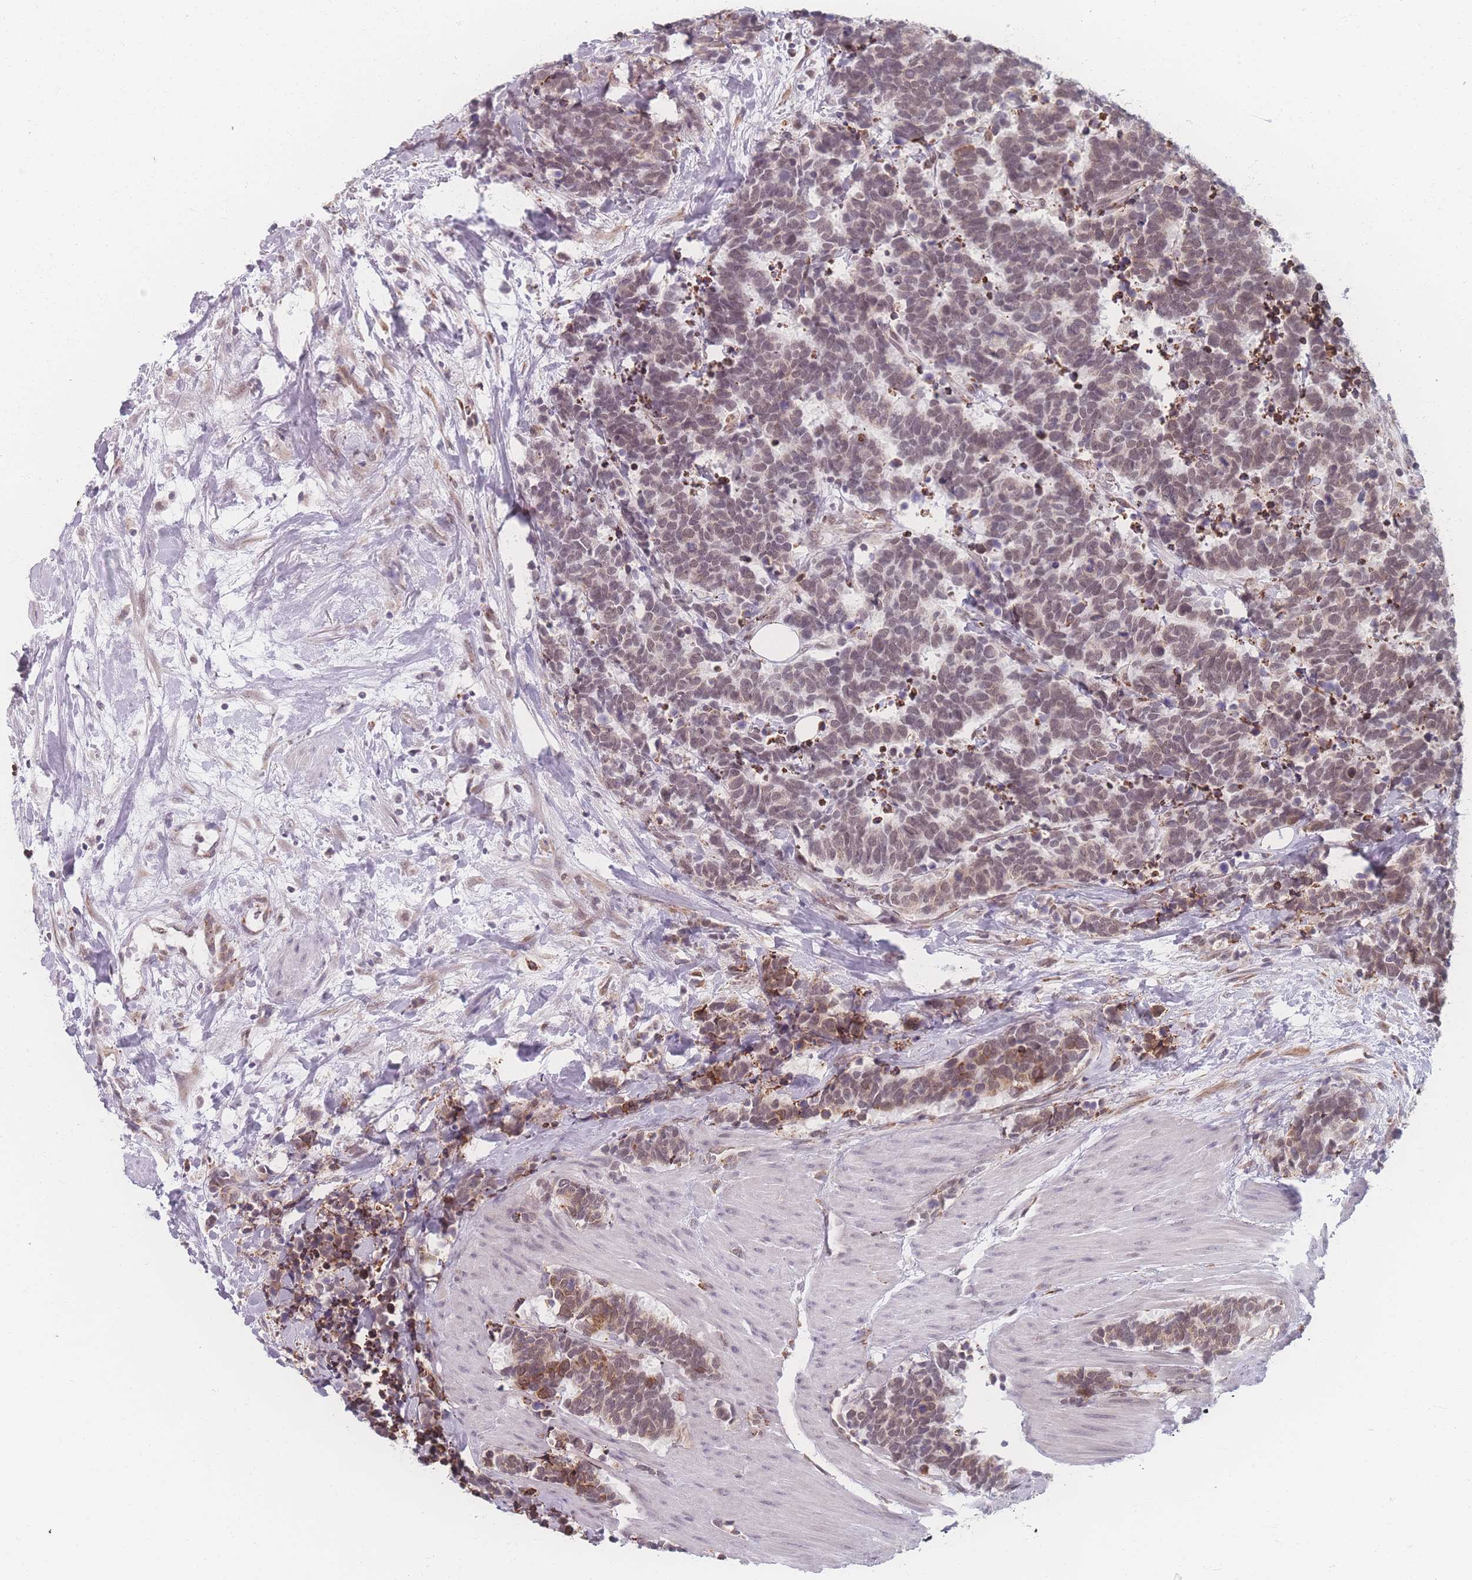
{"staining": {"intensity": "weak", "quantity": "<25%", "location": "nuclear"}, "tissue": "carcinoid", "cell_type": "Tumor cells", "image_type": "cancer", "snomed": [{"axis": "morphology", "description": "Carcinoma, NOS"}, {"axis": "morphology", "description": "Carcinoid, malignant, NOS"}, {"axis": "topography", "description": "Prostate"}], "caption": "Immunohistochemistry (IHC) of human carcinoma displays no expression in tumor cells.", "gene": "ZC3H13", "patient": {"sex": "male", "age": 57}}